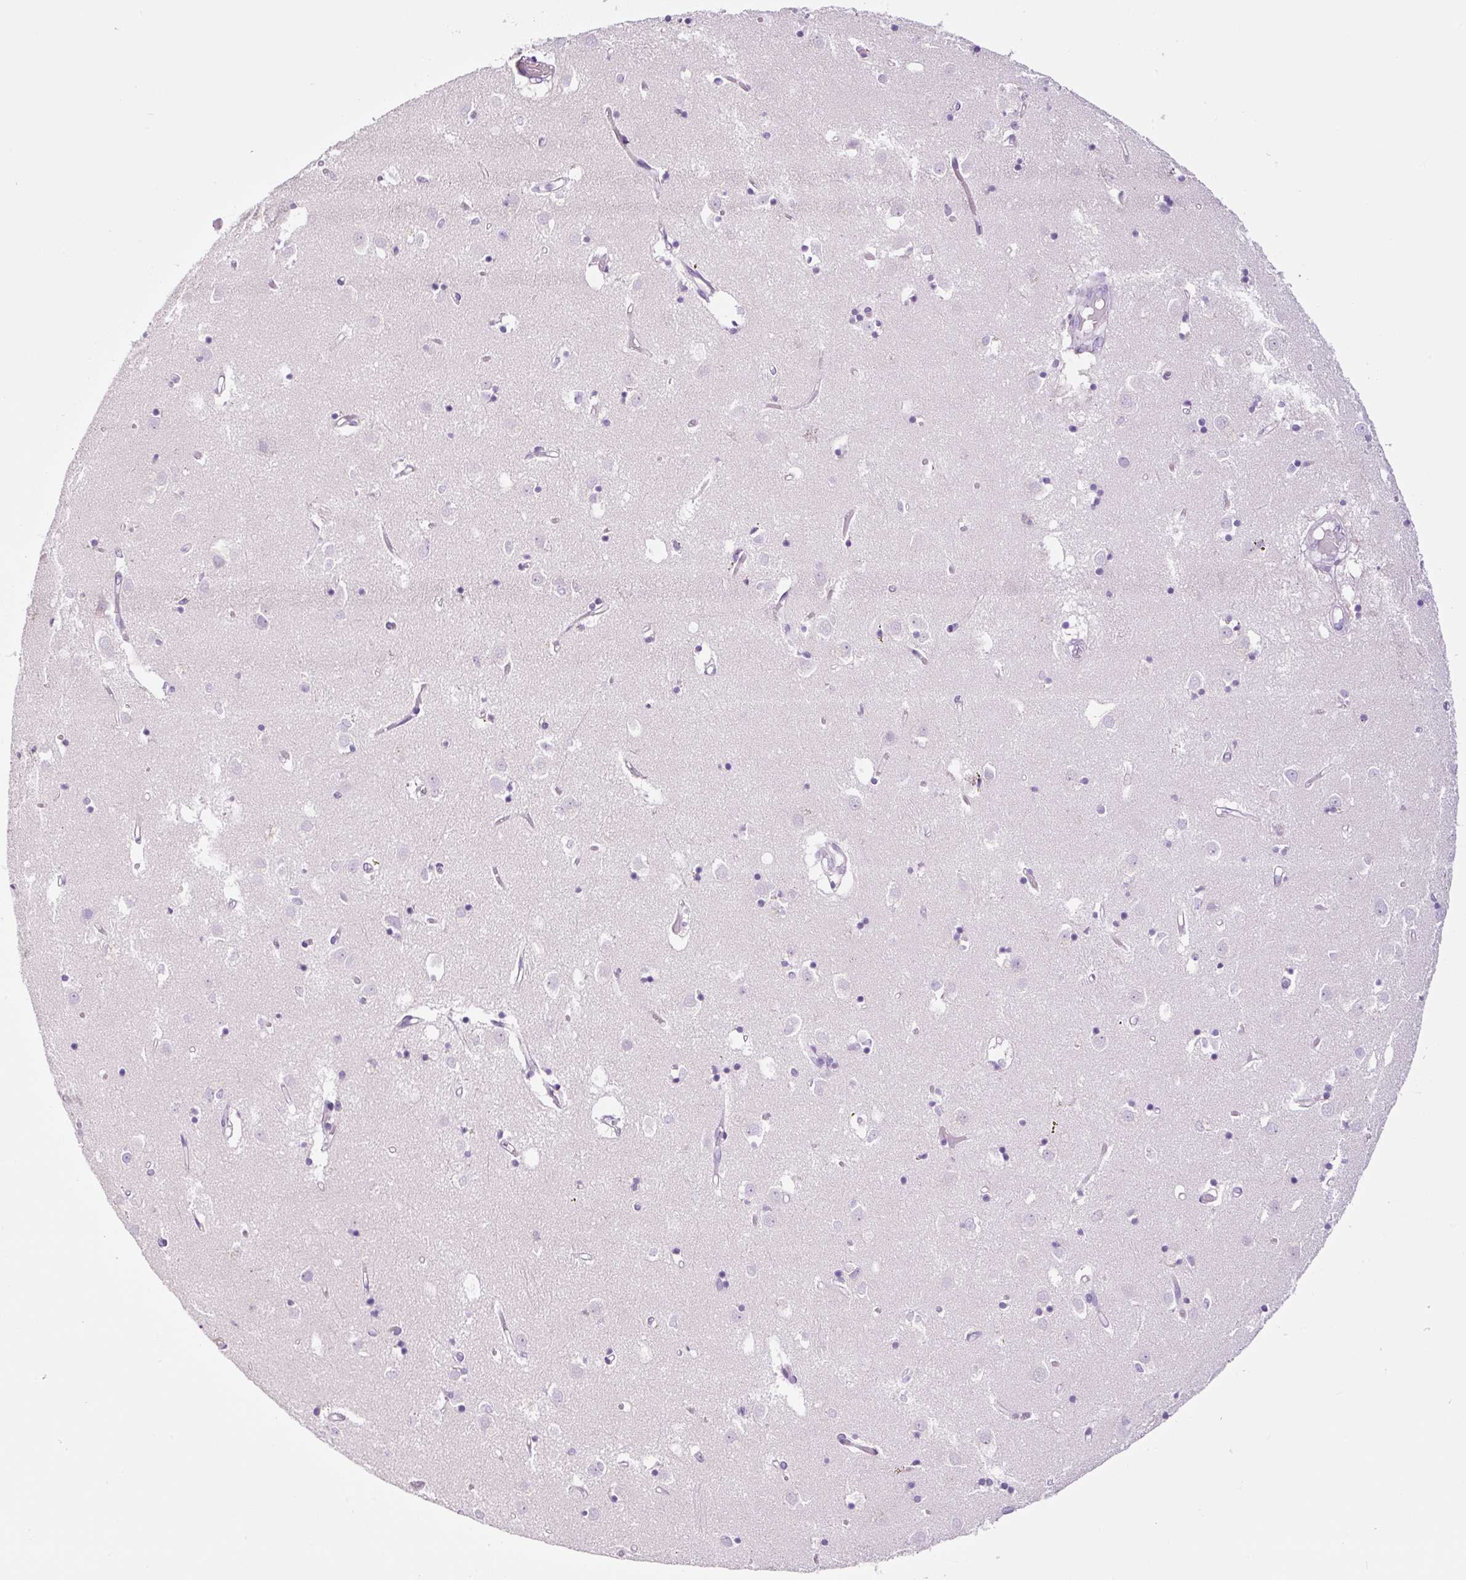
{"staining": {"intensity": "negative", "quantity": "none", "location": "none"}, "tissue": "caudate", "cell_type": "Glial cells", "image_type": "normal", "snomed": [{"axis": "morphology", "description": "Normal tissue, NOS"}, {"axis": "topography", "description": "Lateral ventricle wall"}], "caption": "DAB immunohistochemical staining of benign human caudate demonstrates no significant positivity in glial cells. The staining is performed using DAB (3,3'-diaminobenzidine) brown chromogen with nuclei counter-stained in using hematoxylin.", "gene": "RNF212B", "patient": {"sex": "male", "age": 70}}